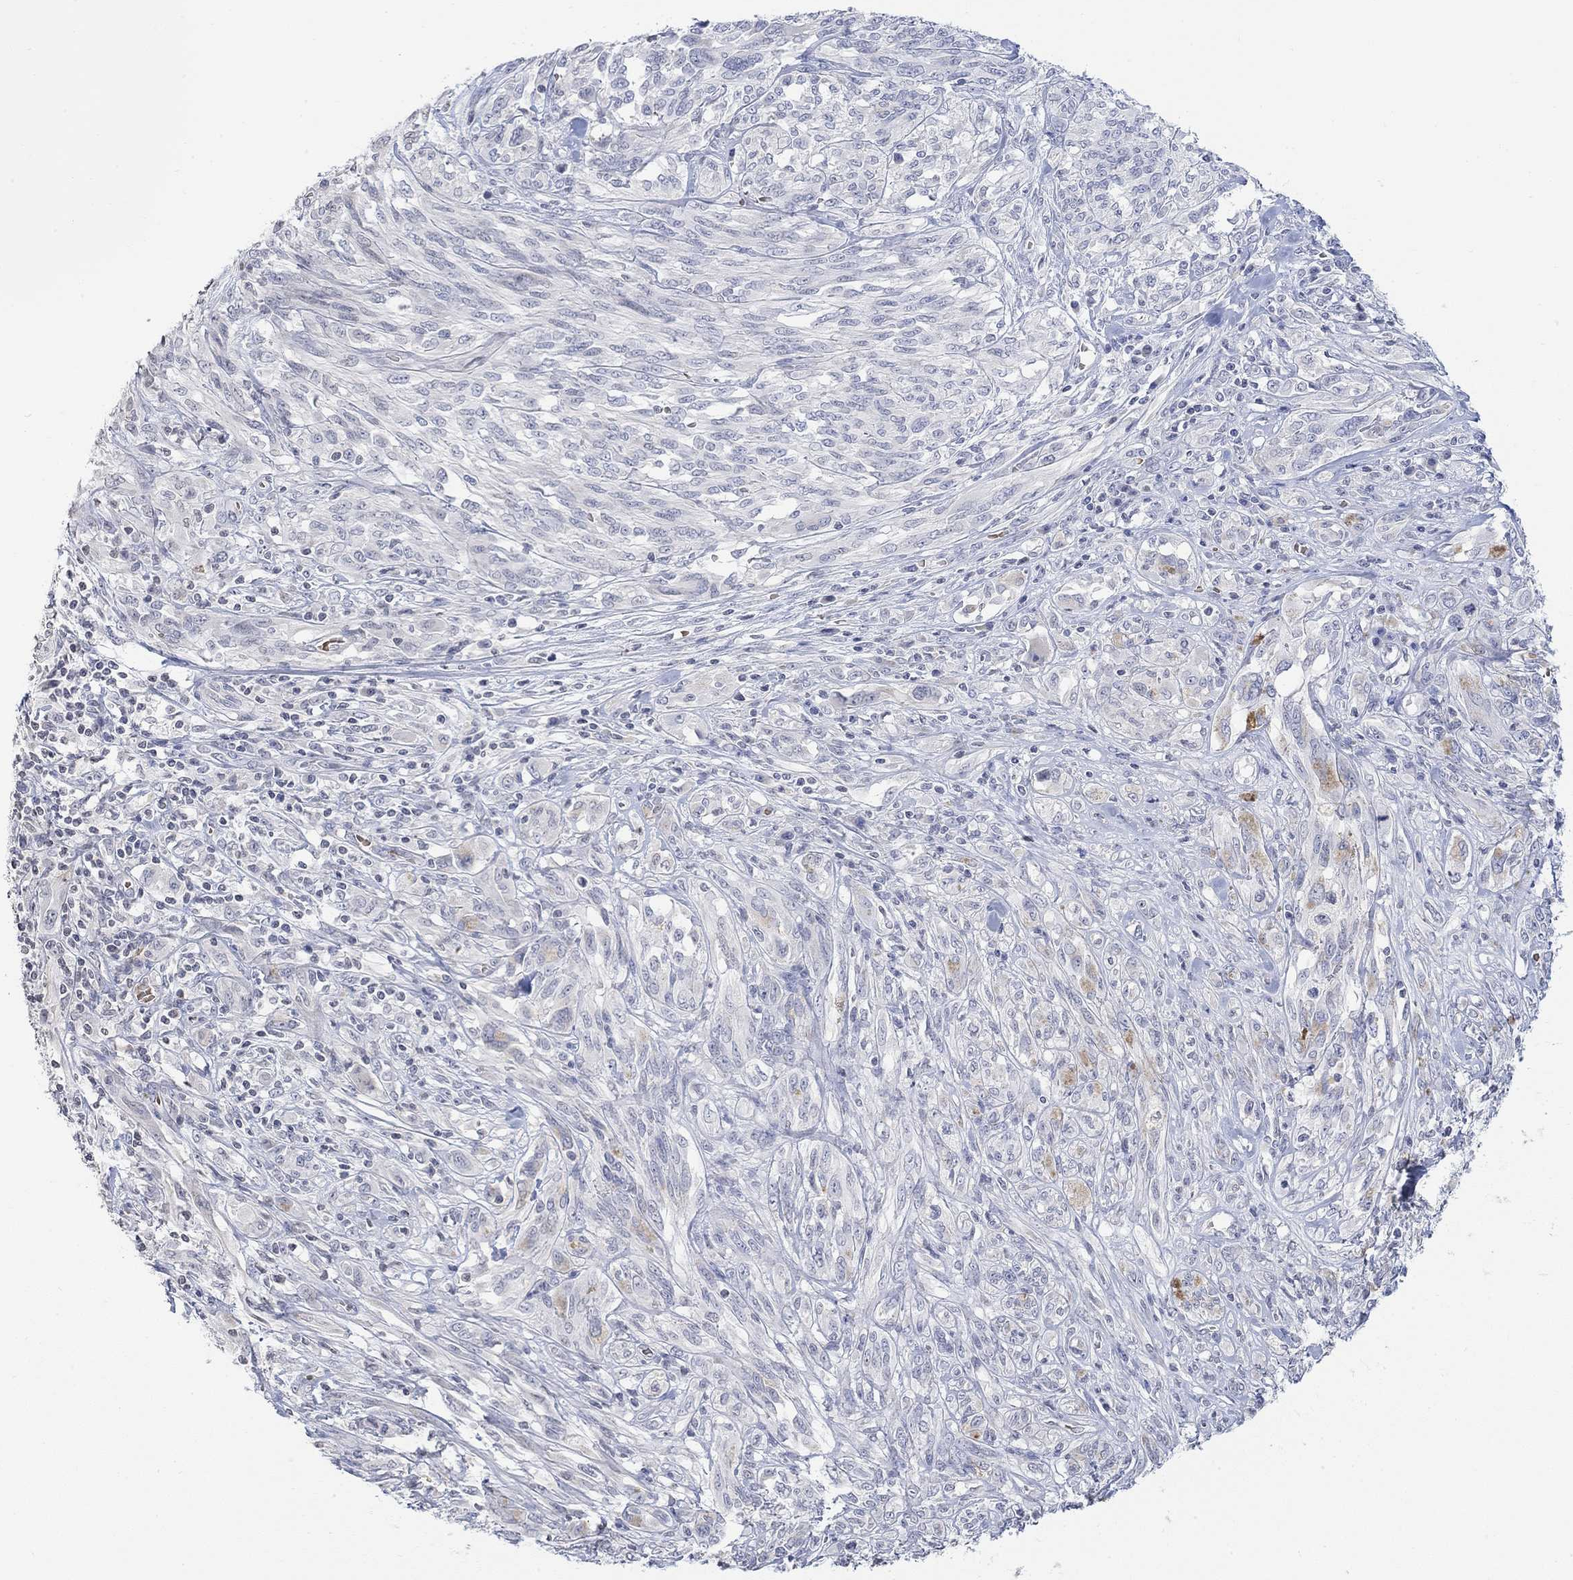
{"staining": {"intensity": "negative", "quantity": "none", "location": "none"}, "tissue": "melanoma", "cell_type": "Tumor cells", "image_type": "cancer", "snomed": [{"axis": "morphology", "description": "Malignant melanoma, NOS"}, {"axis": "topography", "description": "Skin"}], "caption": "Protein analysis of malignant melanoma exhibits no significant expression in tumor cells. The staining was performed using DAB to visualize the protein expression in brown, while the nuclei were stained in blue with hematoxylin (Magnification: 20x).", "gene": "TMEM255A", "patient": {"sex": "female", "age": 91}}